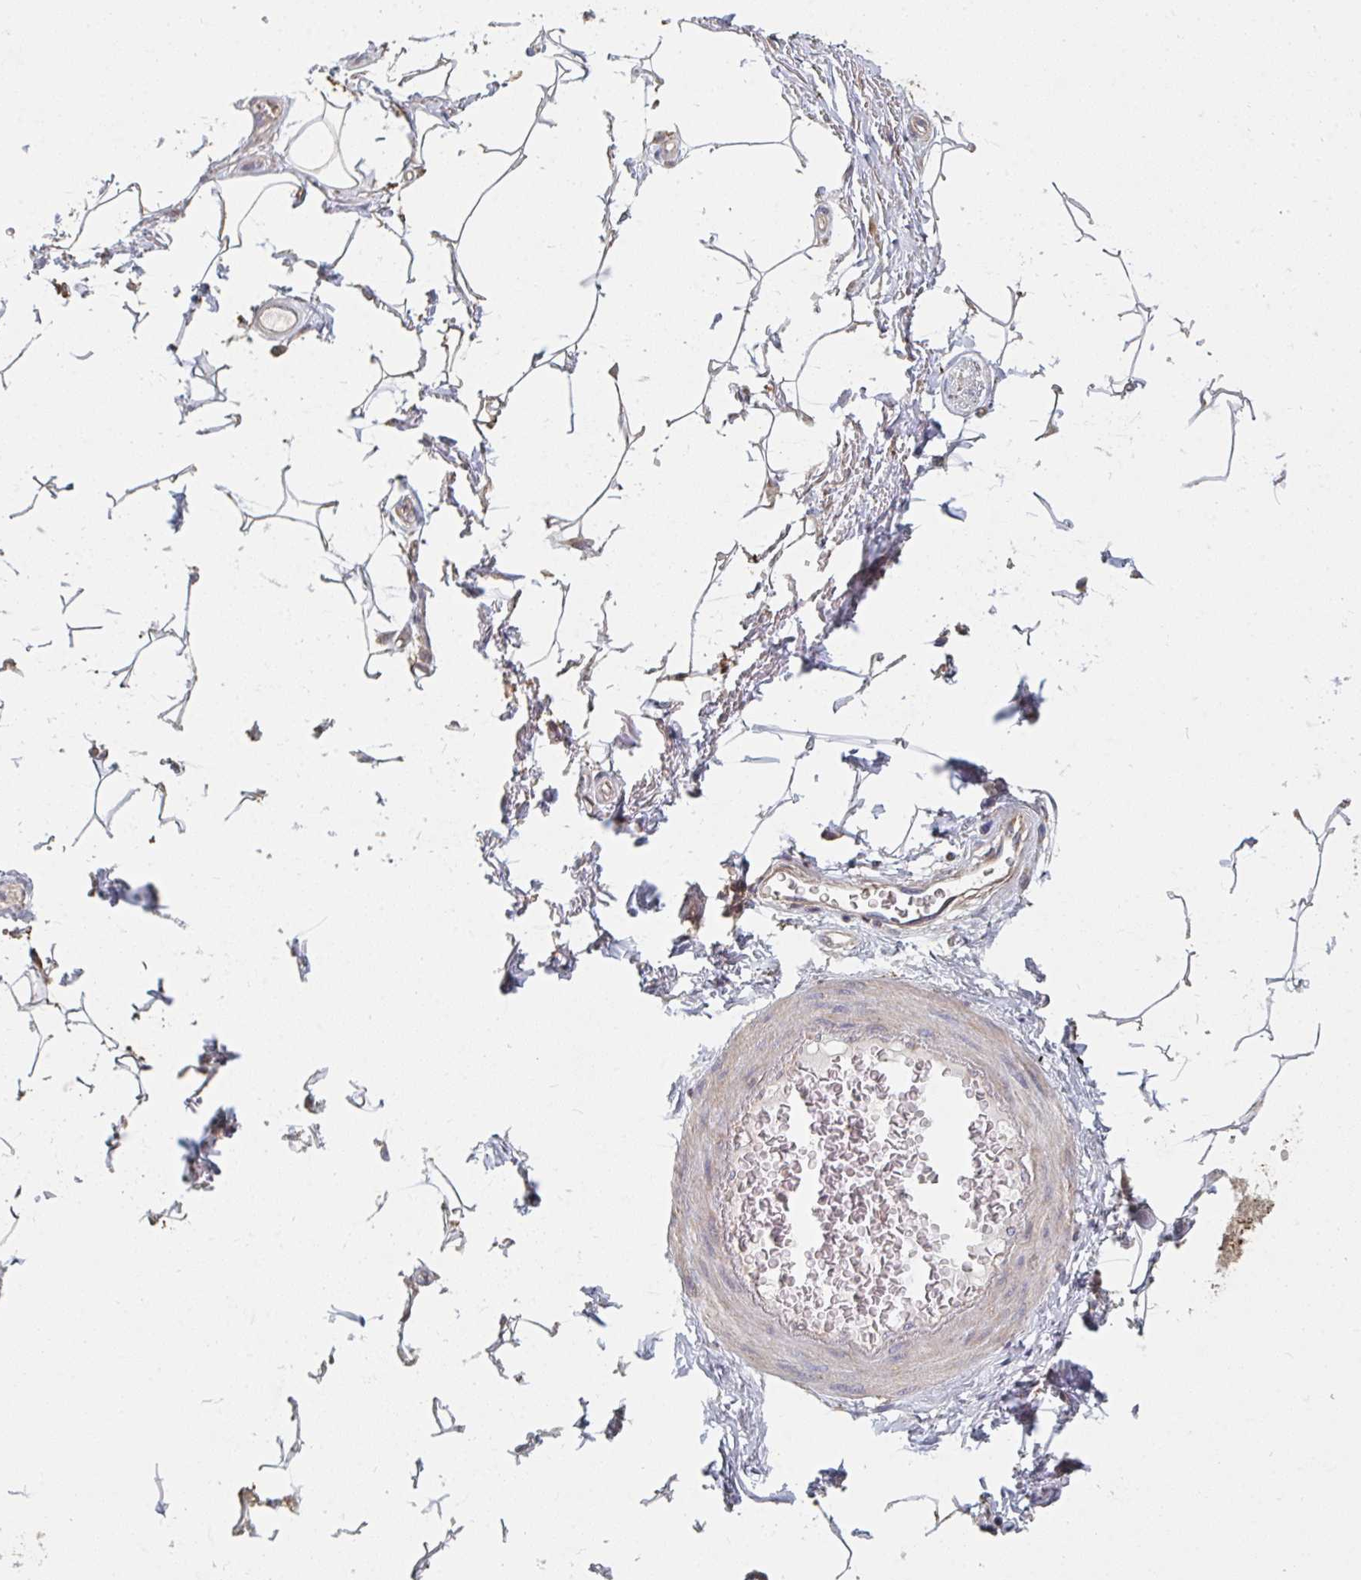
{"staining": {"intensity": "weak", "quantity": ">75%", "location": "cytoplasmic/membranous"}, "tissue": "adipose tissue", "cell_type": "Adipocytes", "image_type": "normal", "snomed": [{"axis": "morphology", "description": "Normal tissue, NOS"}, {"axis": "topography", "description": "Peripheral nerve tissue"}], "caption": "Immunohistochemistry histopathology image of benign adipose tissue: human adipose tissue stained using immunohistochemistry displays low levels of weak protein expression localized specifically in the cytoplasmic/membranous of adipocytes, appearing as a cytoplasmic/membranous brown color.", "gene": "PTEN", "patient": {"sex": "male", "age": 51}}